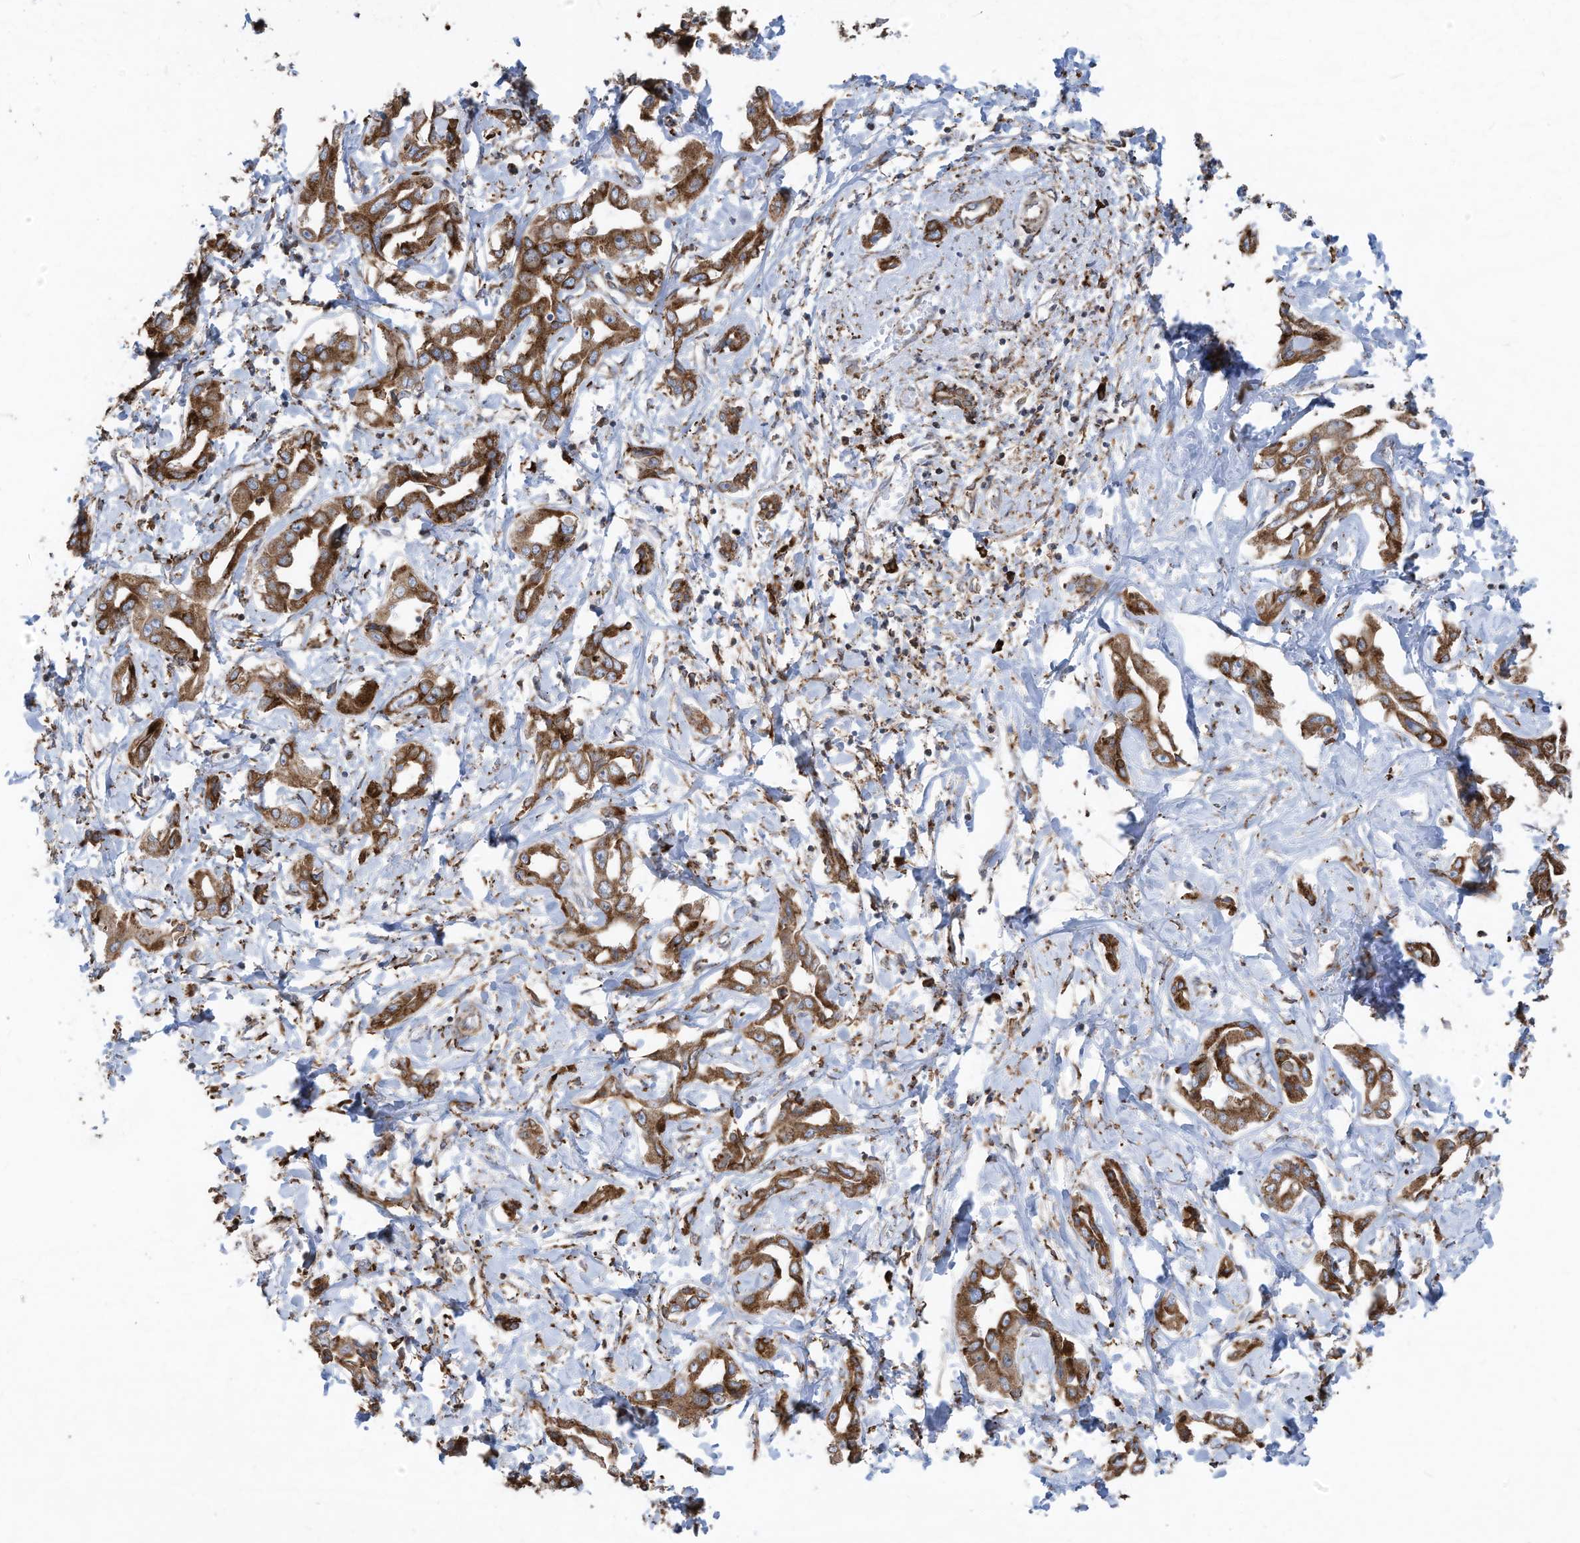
{"staining": {"intensity": "strong", "quantity": ">75%", "location": "cytoplasmic/membranous"}, "tissue": "liver cancer", "cell_type": "Tumor cells", "image_type": "cancer", "snomed": [{"axis": "morphology", "description": "Cholangiocarcinoma"}, {"axis": "topography", "description": "Liver"}], "caption": "Liver cholangiocarcinoma stained for a protein exhibits strong cytoplasmic/membranous positivity in tumor cells. The protein is shown in brown color, while the nuclei are stained blue.", "gene": "ZNF354C", "patient": {"sex": "male", "age": 59}}